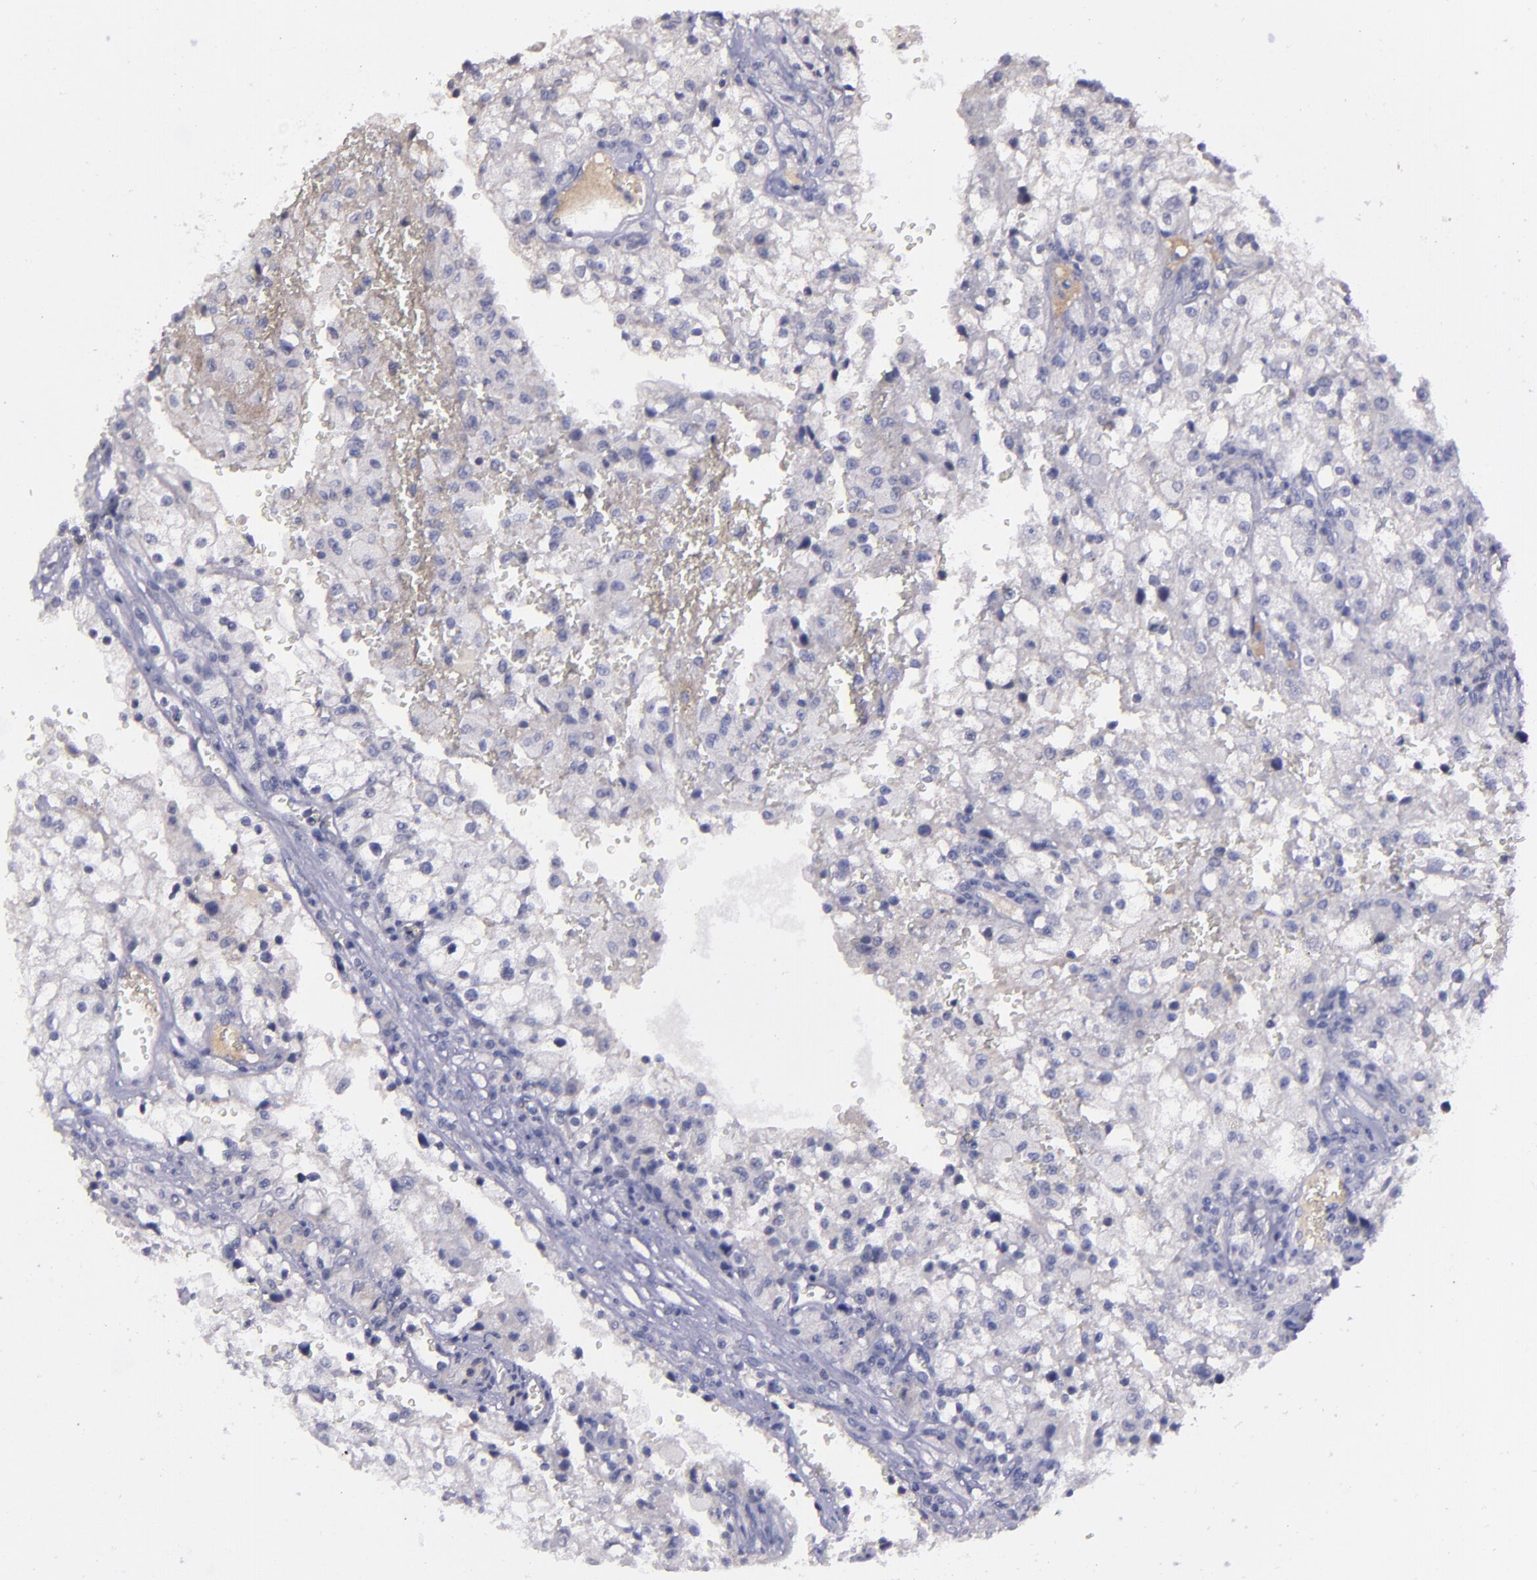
{"staining": {"intensity": "weak", "quantity": "<25%", "location": "cytoplasmic/membranous"}, "tissue": "renal cancer", "cell_type": "Tumor cells", "image_type": "cancer", "snomed": [{"axis": "morphology", "description": "Adenocarcinoma, NOS"}, {"axis": "topography", "description": "Kidney"}], "caption": "A histopathology image of human renal adenocarcinoma is negative for staining in tumor cells.", "gene": "MASP1", "patient": {"sex": "female", "age": 74}}